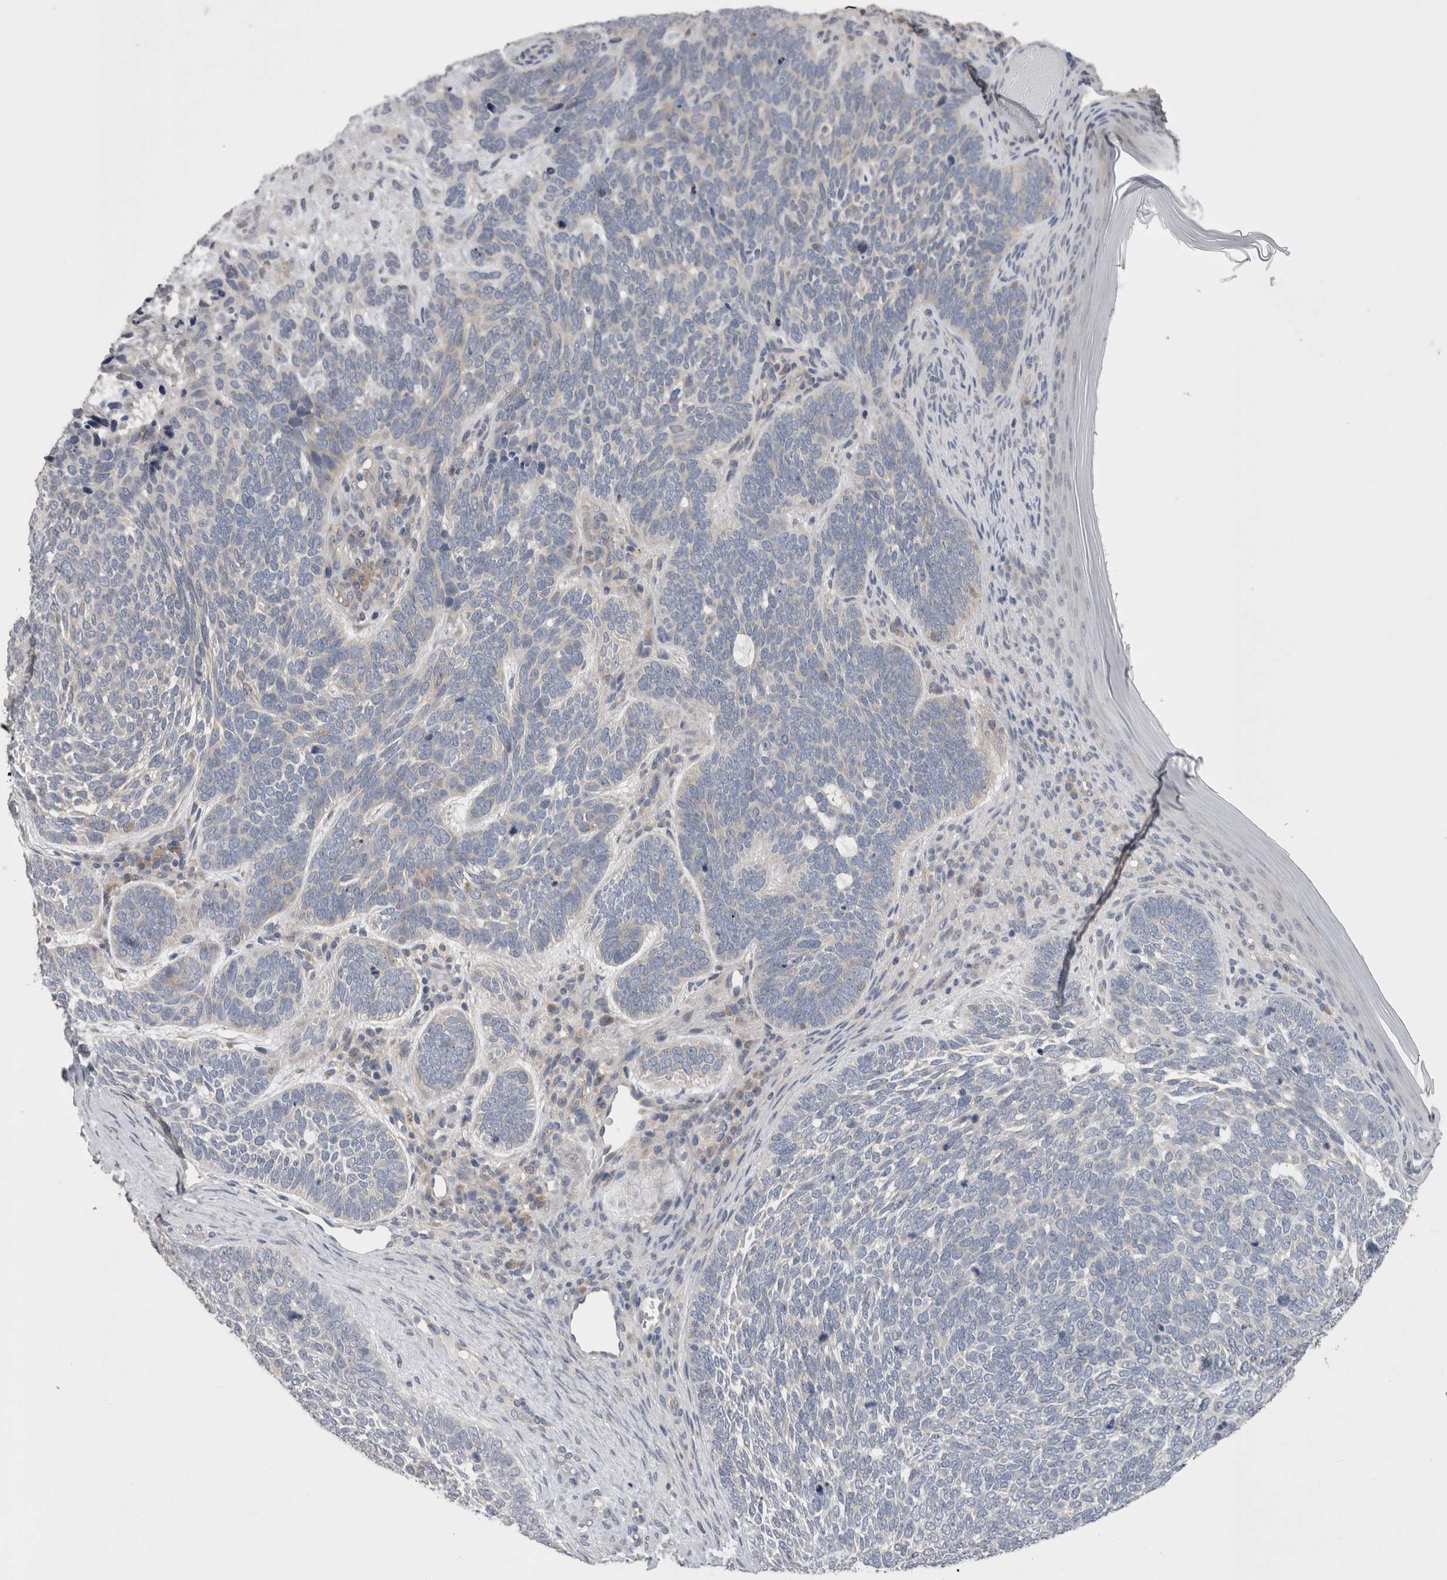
{"staining": {"intensity": "negative", "quantity": "none", "location": "none"}, "tissue": "skin cancer", "cell_type": "Tumor cells", "image_type": "cancer", "snomed": [{"axis": "morphology", "description": "Basal cell carcinoma"}, {"axis": "topography", "description": "Skin"}], "caption": "Image shows no protein expression in tumor cells of skin basal cell carcinoma tissue.", "gene": "DCTN6", "patient": {"sex": "female", "age": 85}}